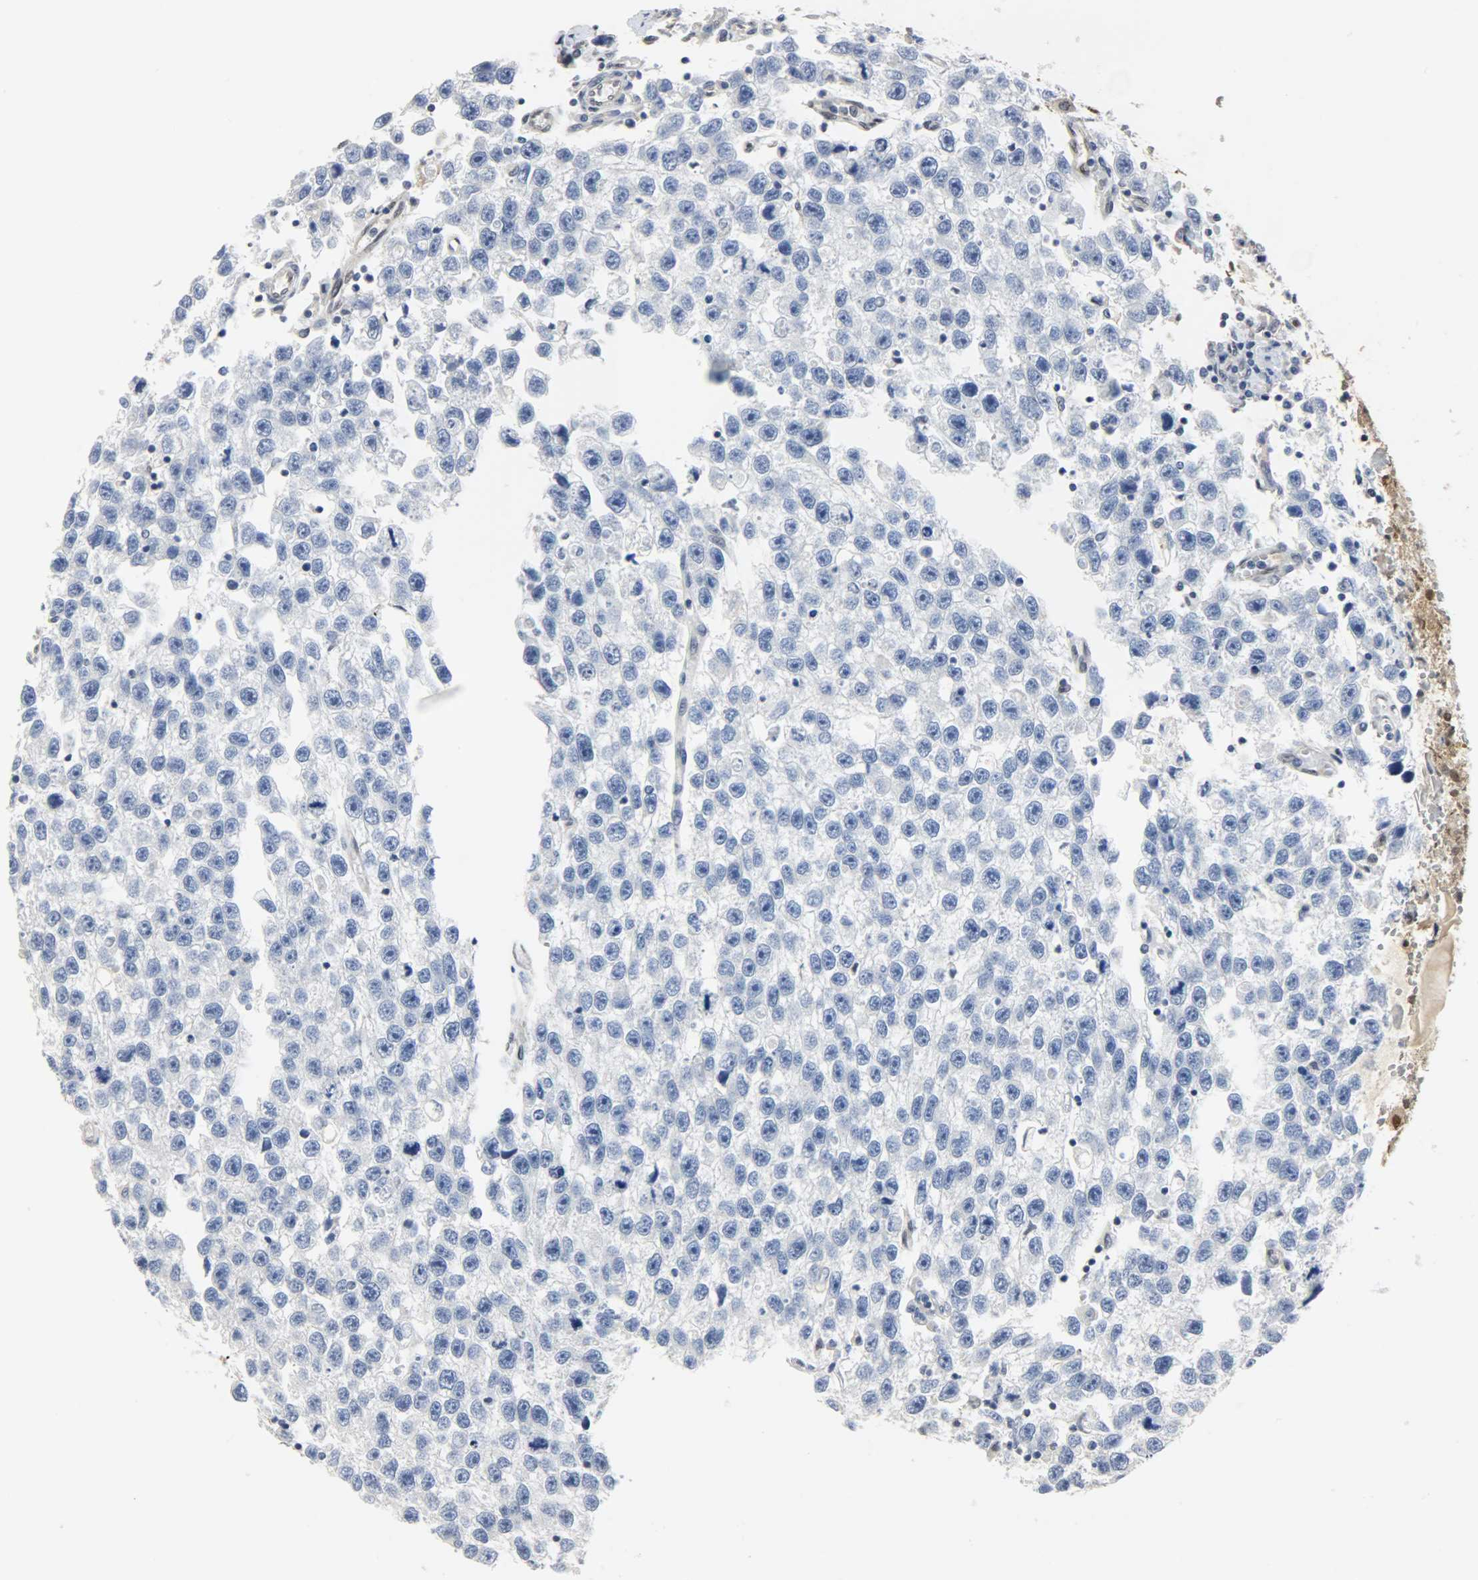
{"staining": {"intensity": "negative", "quantity": "none", "location": "none"}, "tissue": "testis cancer", "cell_type": "Tumor cells", "image_type": "cancer", "snomed": [{"axis": "morphology", "description": "Seminoma, NOS"}, {"axis": "topography", "description": "Testis"}], "caption": "Testis seminoma was stained to show a protein in brown. There is no significant positivity in tumor cells.", "gene": "NPEPL1", "patient": {"sex": "male", "age": 33}}